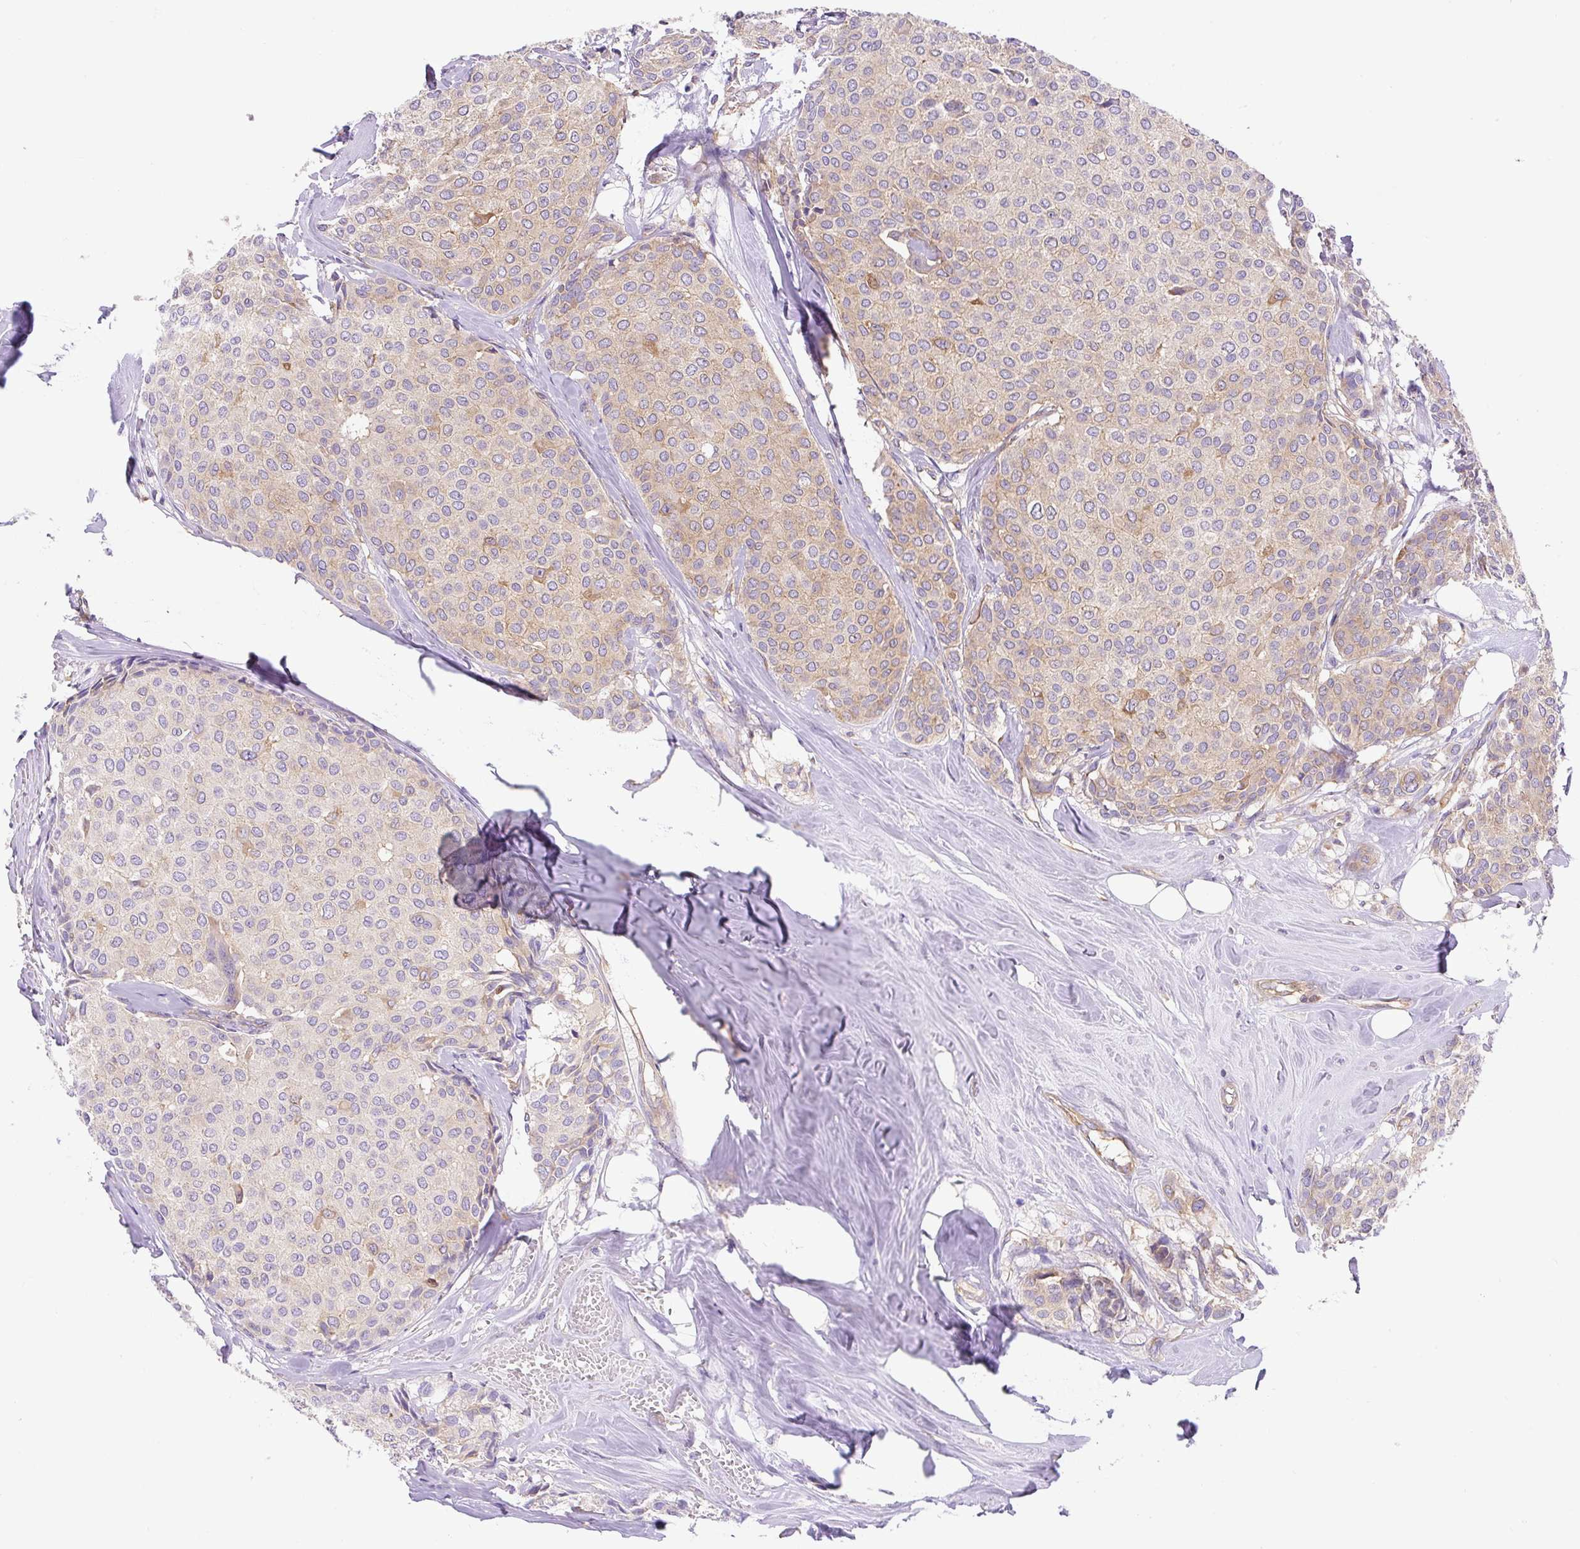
{"staining": {"intensity": "weak", "quantity": "<25%", "location": "cytoplasmic/membranous"}, "tissue": "breast cancer", "cell_type": "Tumor cells", "image_type": "cancer", "snomed": [{"axis": "morphology", "description": "Duct carcinoma"}, {"axis": "topography", "description": "Breast"}], "caption": "This is an IHC micrograph of intraductal carcinoma (breast). There is no positivity in tumor cells.", "gene": "DNM2", "patient": {"sex": "female", "age": 47}}